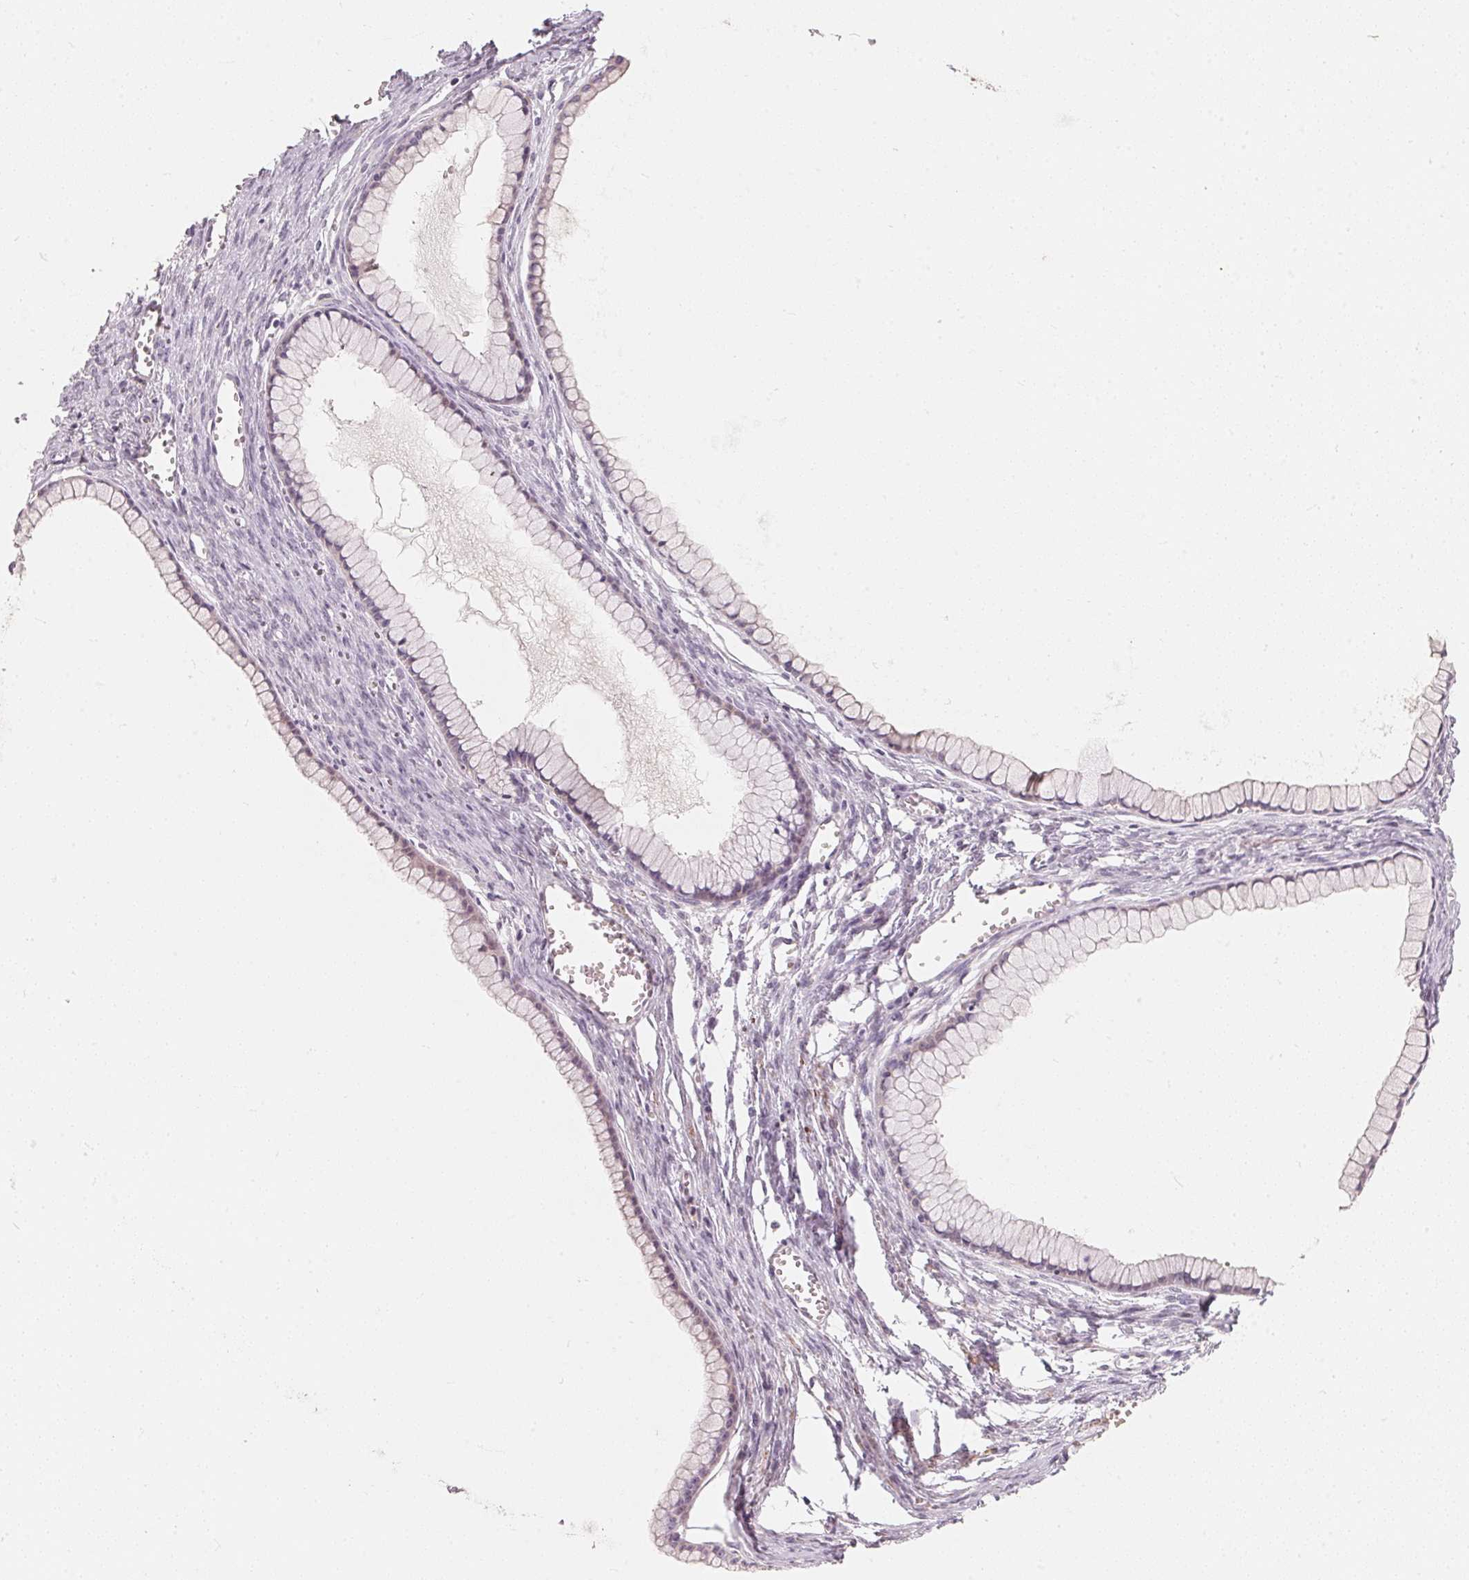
{"staining": {"intensity": "negative", "quantity": "none", "location": "none"}, "tissue": "ovarian cancer", "cell_type": "Tumor cells", "image_type": "cancer", "snomed": [{"axis": "morphology", "description": "Cystadenocarcinoma, mucinous, NOS"}, {"axis": "topography", "description": "Ovary"}], "caption": "A photomicrograph of human ovarian cancer is negative for staining in tumor cells. (DAB (3,3'-diaminobenzidine) immunohistochemistry with hematoxylin counter stain).", "gene": "TP53AIP1", "patient": {"sex": "female", "age": 41}}